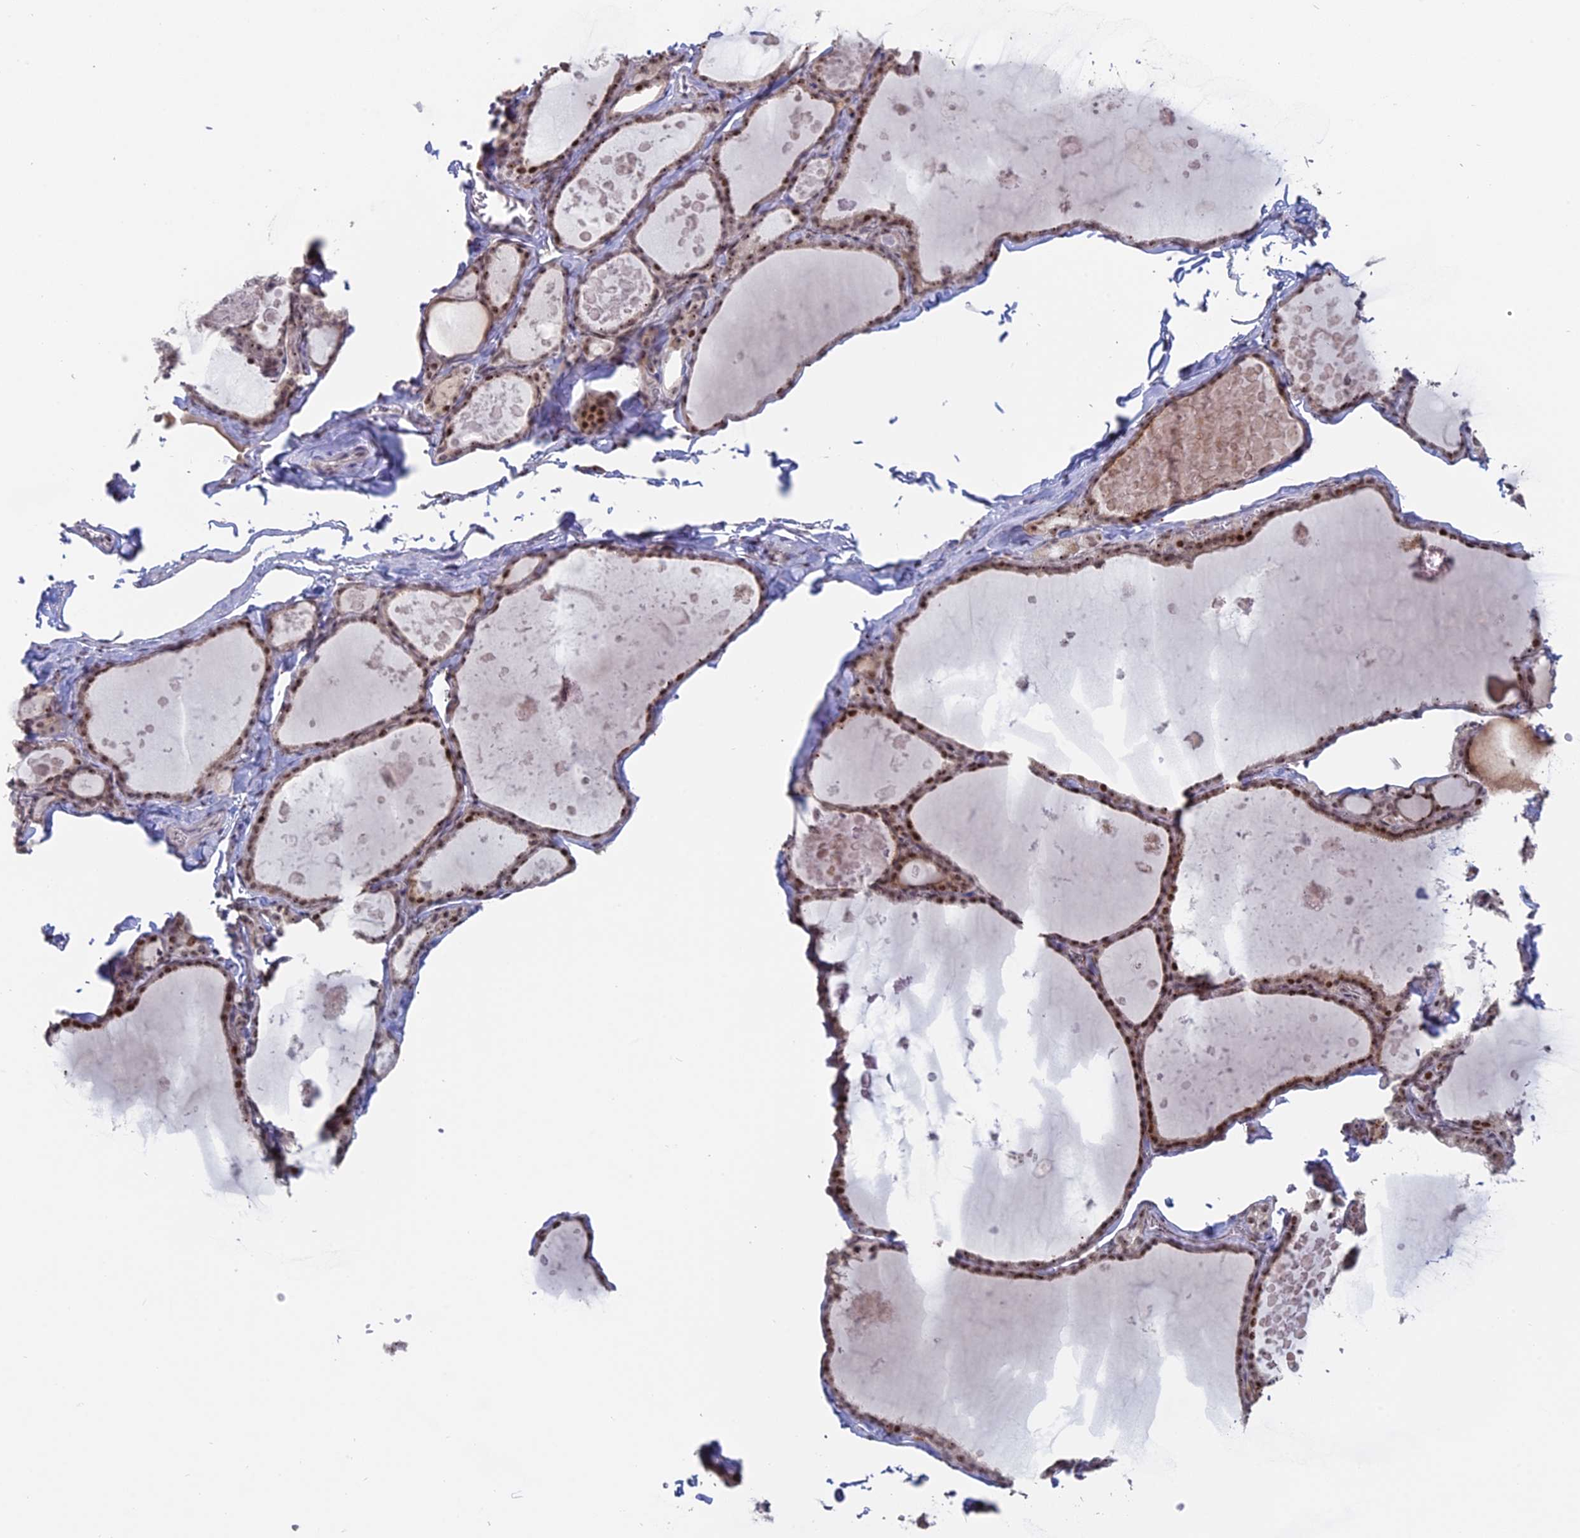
{"staining": {"intensity": "moderate", "quantity": ">75%", "location": "nuclear"}, "tissue": "thyroid gland", "cell_type": "Glandular cells", "image_type": "normal", "snomed": [{"axis": "morphology", "description": "Normal tissue, NOS"}, {"axis": "topography", "description": "Thyroid gland"}], "caption": "Thyroid gland stained with DAB IHC reveals medium levels of moderate nuclear positivity in approximately >75% of glandular cells. (brown staining indicates protein expression, while blue staining denotes nuclei).", "gene": "FAM131A", "patient": {"sex": "male", "age": 56}}